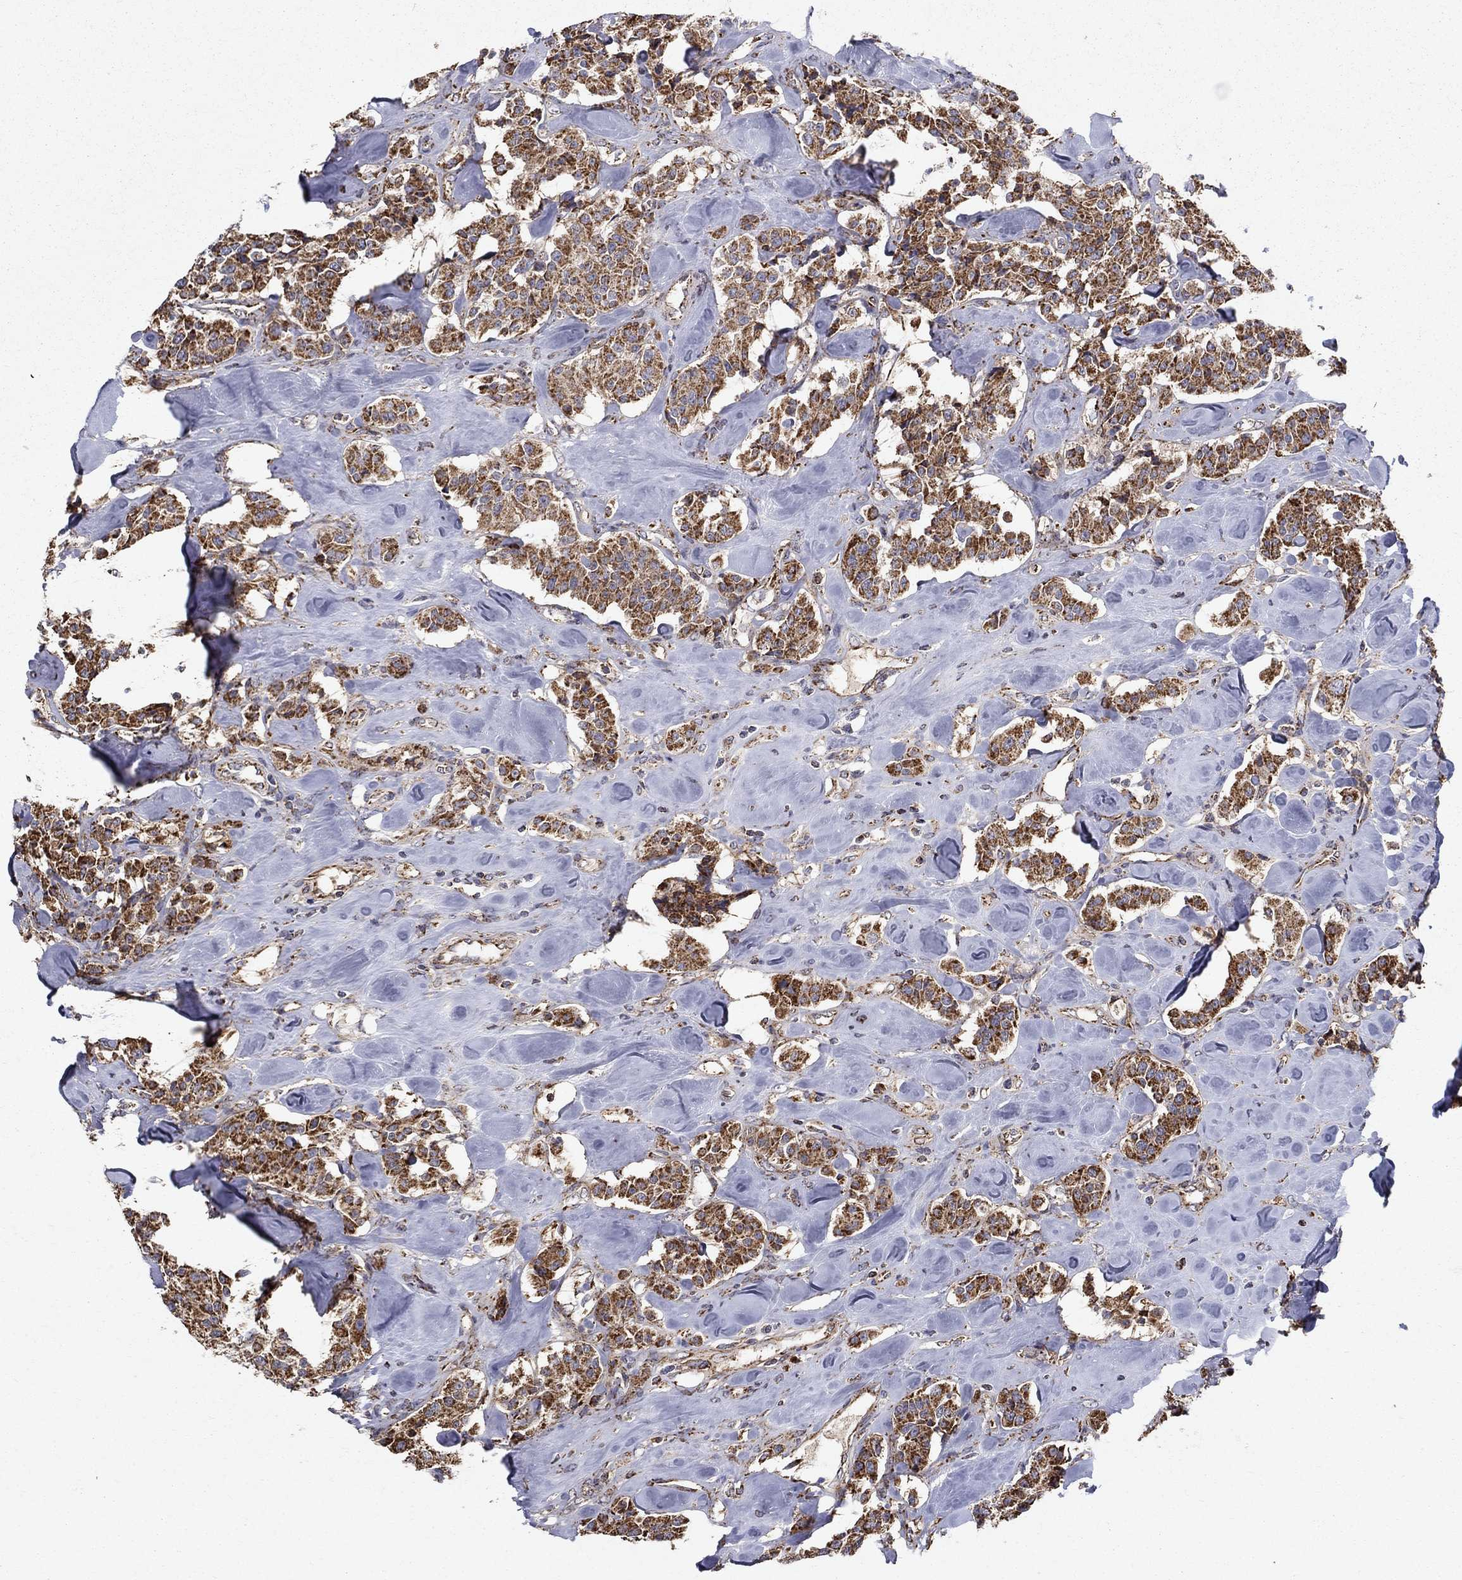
{"staining": {"intensity": "strong", "quantity": ">75%", "location": "cytoplasmic/membranous"}, "tissue": "carcinoid", "cell_type": "Tumor cells", "image_type": "cancer", "snomed": [{"axis": "morphology", "description": "Carcinoid, malignant, NOS"}, {"axis": "topography", "description": "Pancreas"}], "caption": "Strong cytoplasmic/membranous staining is seen in about >75% of tumor cells in malignant carcinoid.", "gene": "NDUFS8", "patient": {"sex": "male", "age": 41}}